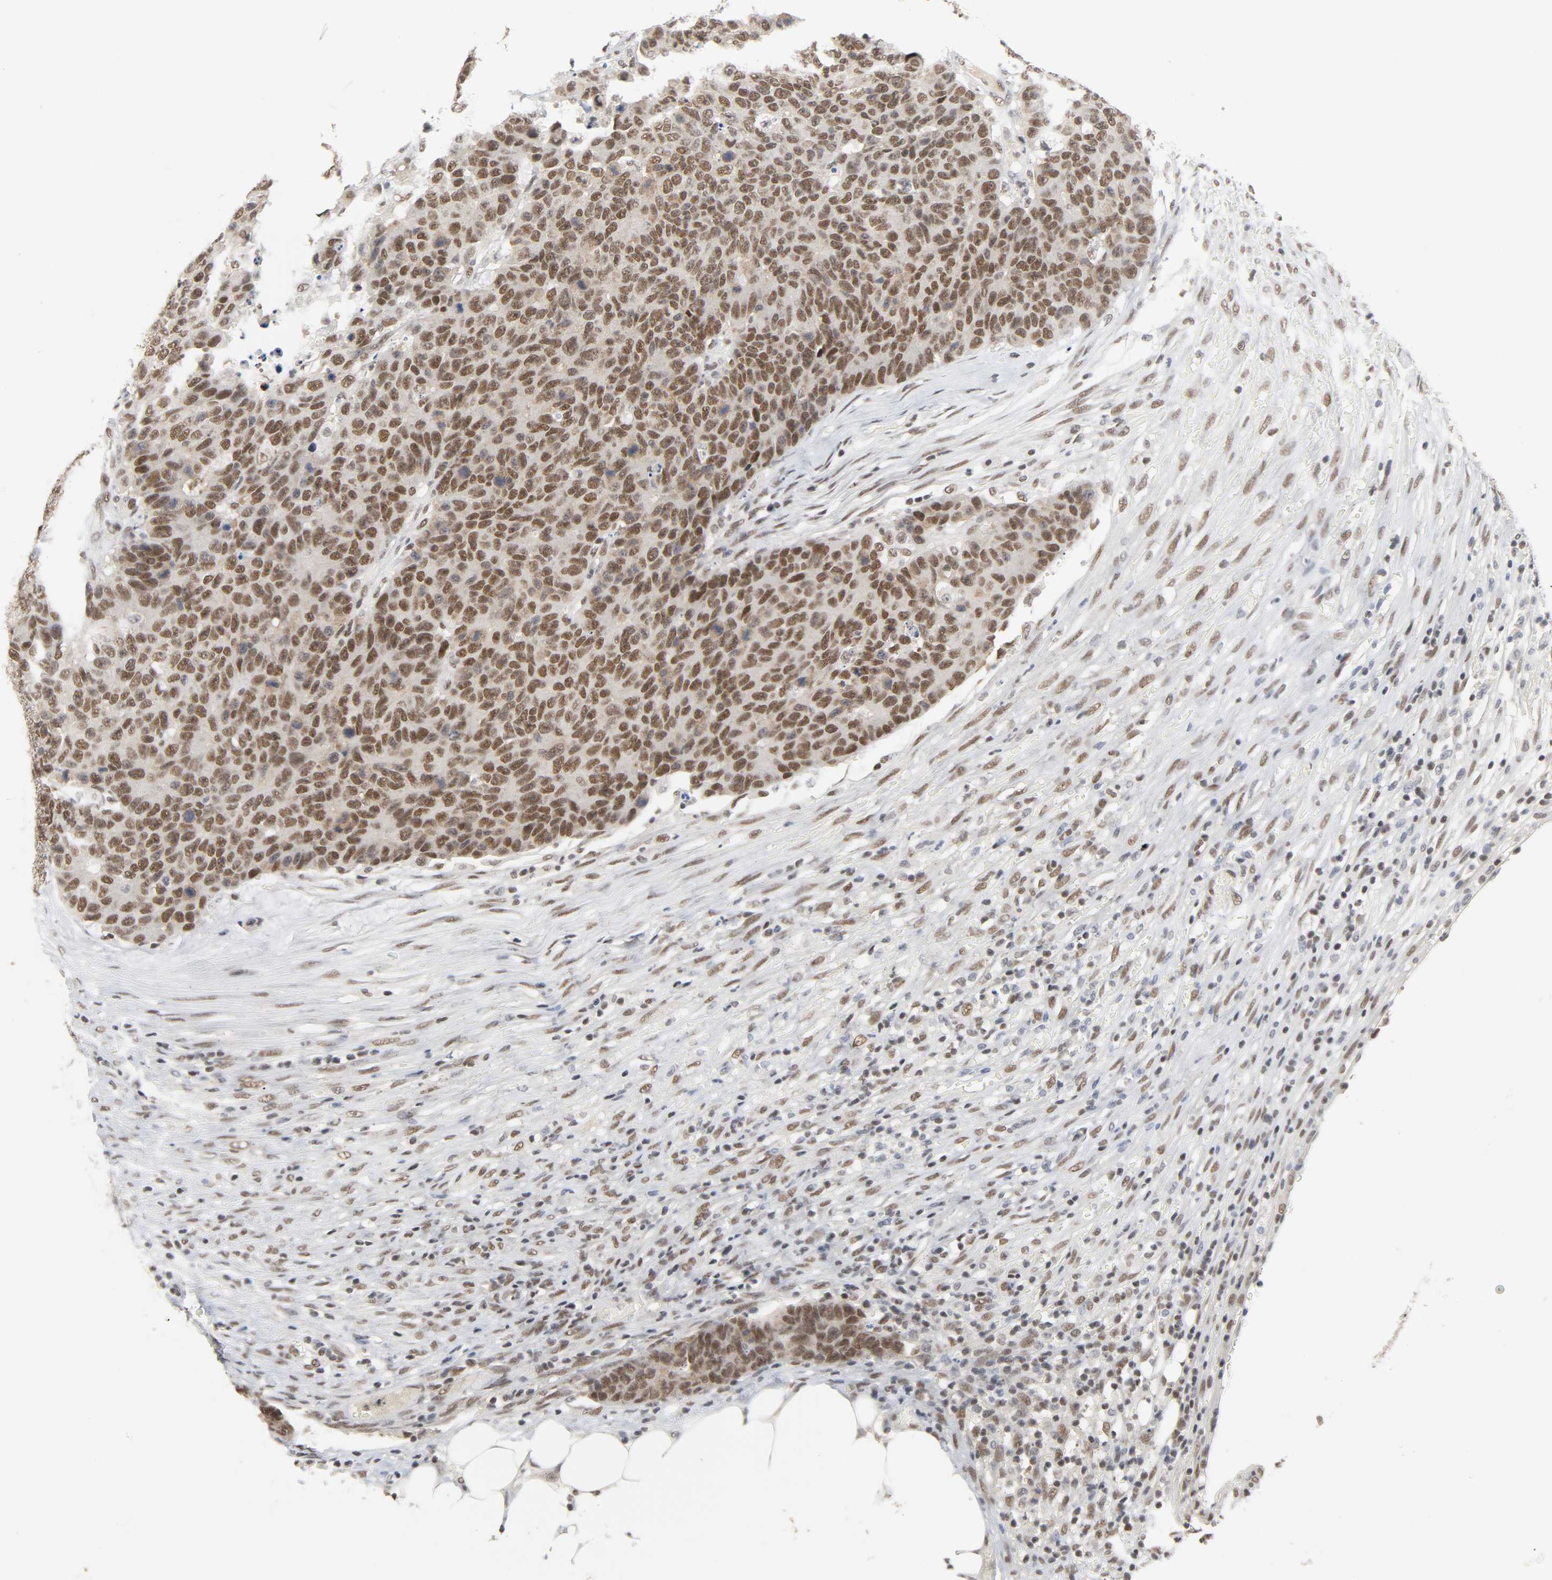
{"staining": {"intensity": "moderate", "quantity": ">75%", "location": "nuclear"}, "tissue": "colorectal cancer", "cell_type": "Tumor cells", "image_type": "cancer", "snomed": [{"axis": "morphology", "description": "Adenocarcinoma, NOS"}, {"axis": "topography", "description": "Colon"}], "caption": "Immunohistochemistry photomicrograph of human colorectal adenocarcinoma stained for a protein (brown), which displays medium levels of moderate nuclear staining in about >75% of tumor cells.", "gene": "NCOA6", "patient": {"sex": "female", "age": 86}}